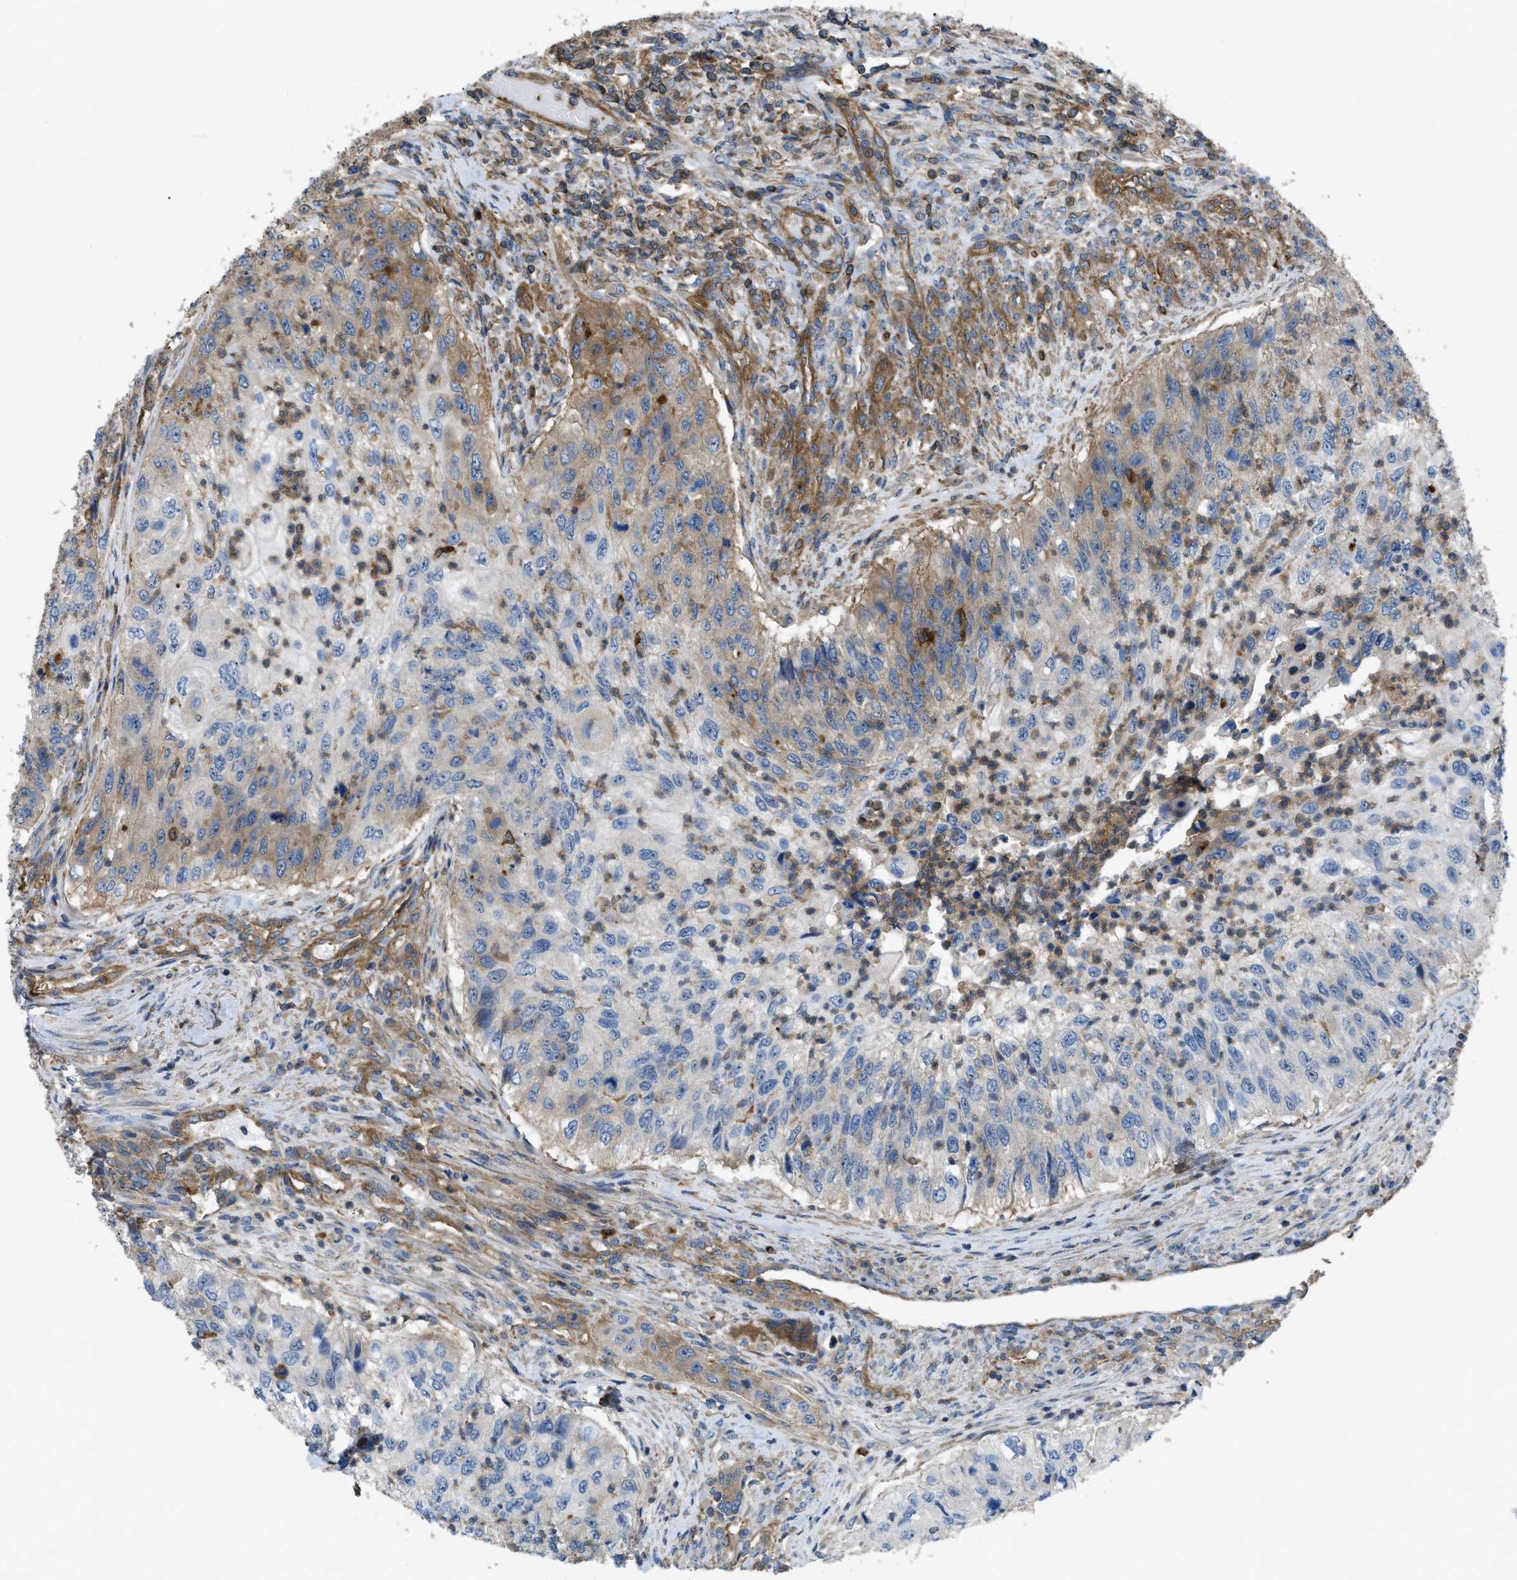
{"staining": {"intensity": "moderate", "quantity": "25%-75%", "location": "cytoplasmic/membranous"}, "tissue": "urothelial cancer", "cell_type": "Tumor cells", "image_type": "cancer", "snomed": [{"axis": "morphology", "description": "Urothelial carcinoma, High grade"}, {"axis": "topography", "description": "Urinary bladder"}], "caption": "Urothelial cancer stained with a protein marker demonstrates moderate staining in tumor cells.", "gene": "ATP2A3", "patient": {"sex": "female", "age": 60}}